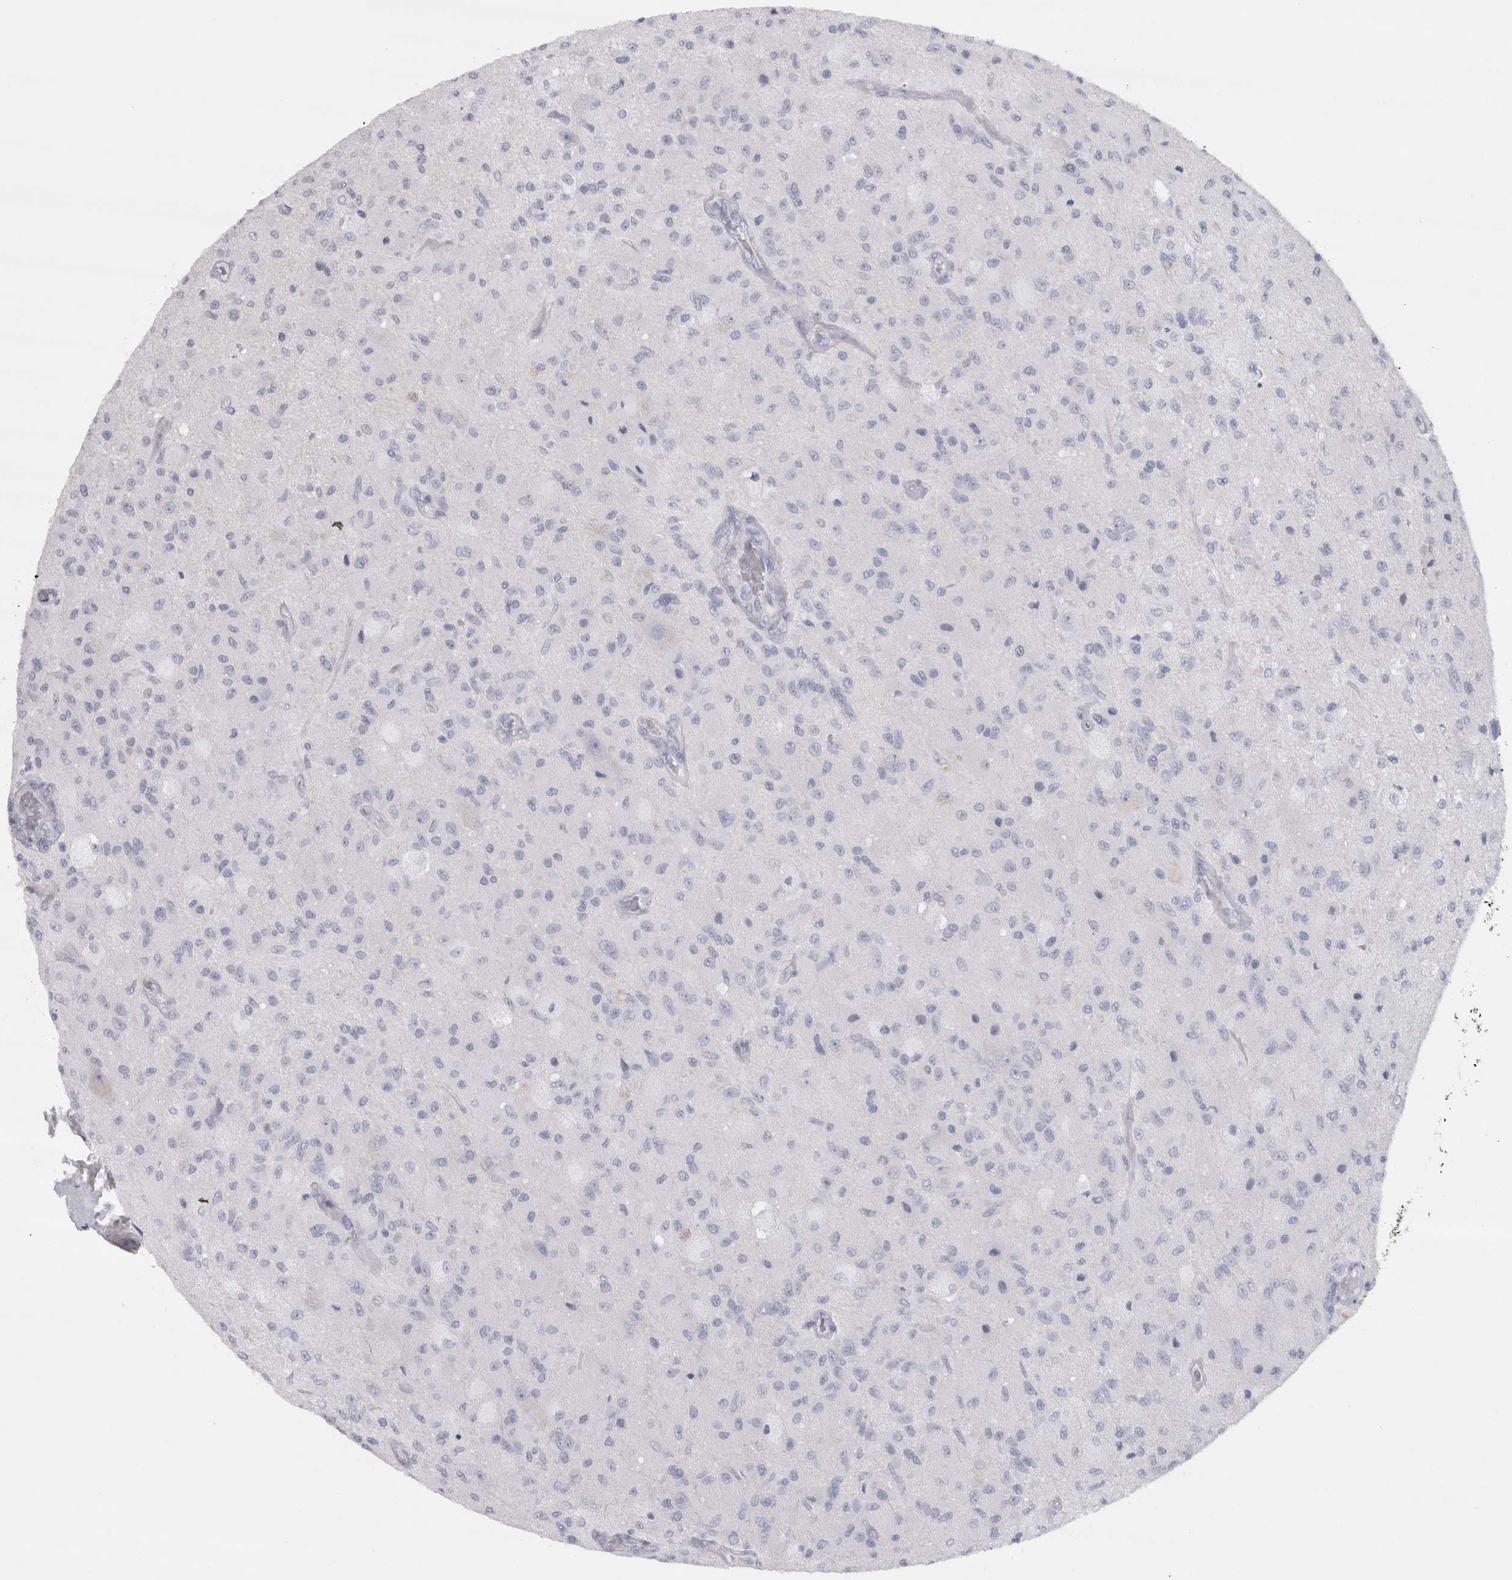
{"staining": {"intensity": "negative", "quantity": "none", "location": "none"}, "tissue": "glioma", "cell_type": "Tumor cells", "image_type": "cancer", "snomed": [{"axis": "morphology", "description": "Normal tissue, NOS"}, {"axis": "morphology", "description": "Glioma, malignant, High grade"}, {"axis": "topography", "description": "Cerebral cortex"}], "caption": "The immunohistochemistry (IHC) micrograph has no significant expression in tumor cells of high-grade glioma (malignant) tissue.", "gene": "CDH17", "patient": {"sex": "male", "age": 77}}